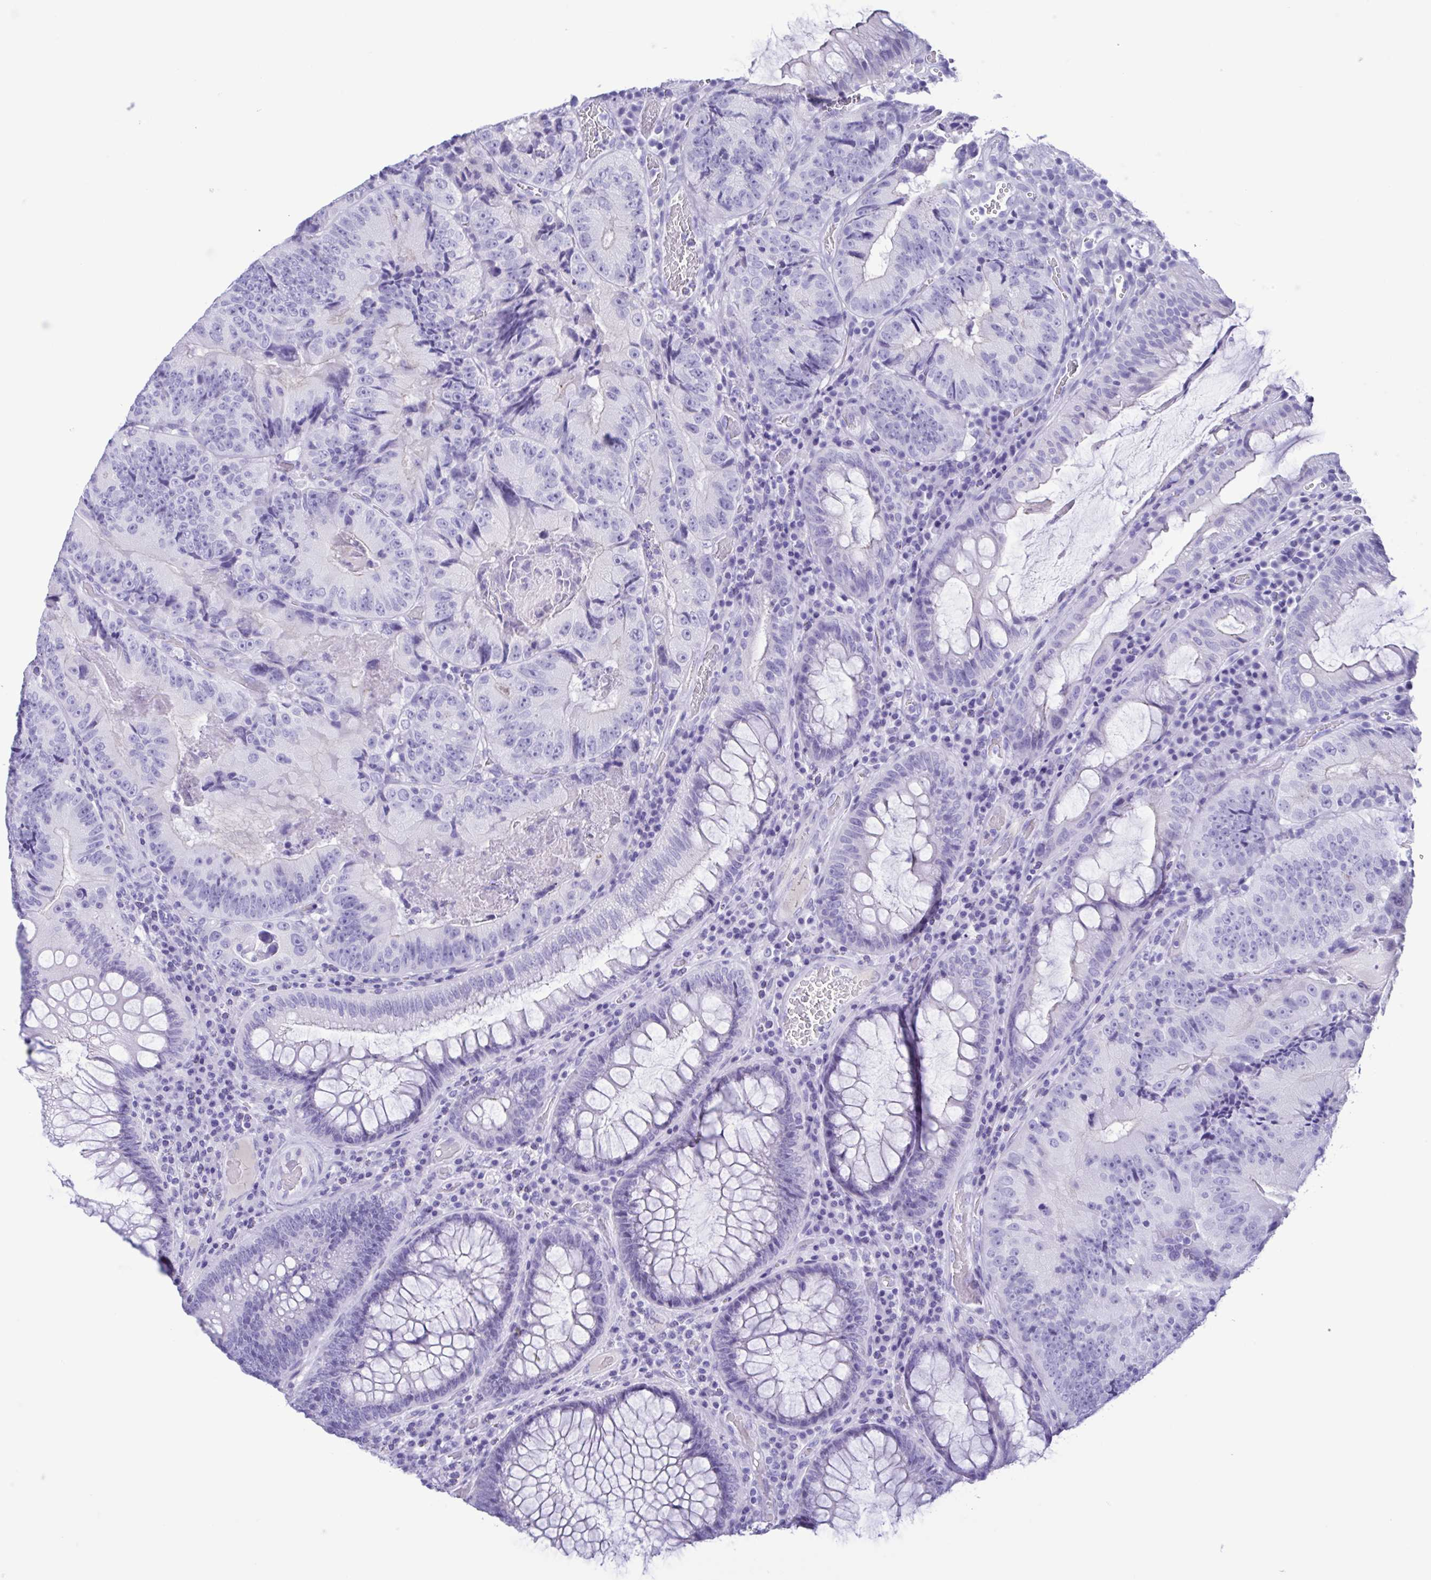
{"staining": {"intensity": "negative", "quantity": "none", "location": "none"}, "tissue": "colorectal cancer", "cell_type": "Tumor cells", "image_type": "cancer", "snomed": [{"axis": "morphology", "description": "Adenocarcinoma, NOS"}, {"axis": "topography", "description": "Colon"}], "caption": "Image shows no significant protein staining in tumor cells of adenocarcinoma (colorectal).", "gene": "TSPY2", "patient": {"sex": "female", "age": 86}}